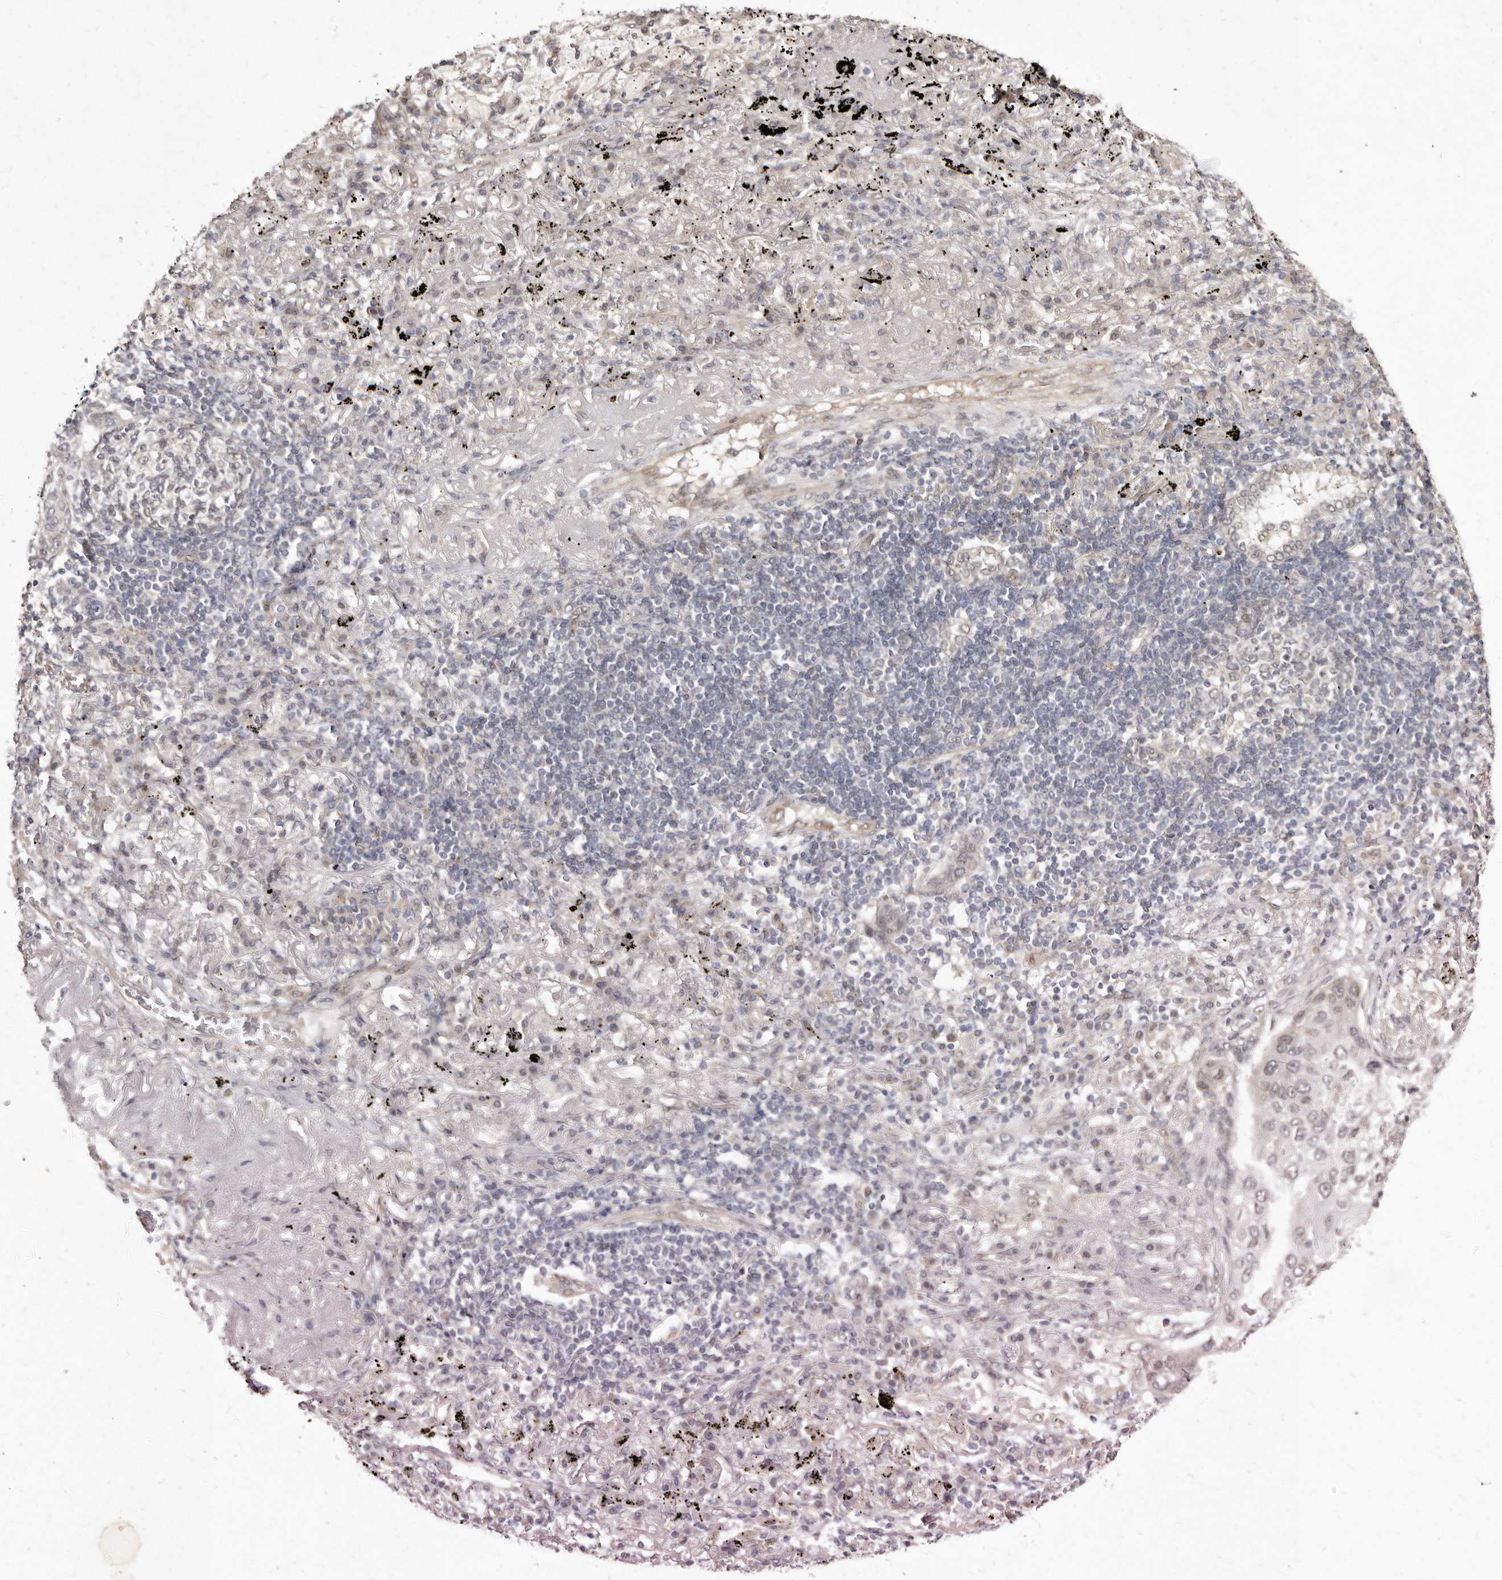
{"staining": {"intensity": "weak", "quantity": "<25%", "location": "nuclear"}, "tissue": "lung cancer", "cell_type": "Tumor cells", "image_type": "cancer", "snomed": [{"axis": "morphology", "description": "Squamous cell carcinoma, NOS"}, {"axis": "topography", "description": "Lung"}], "caption": "Tumor cells are negative for protein expression in human squamous cell carcinoma (lung).", "gene": "LCORL", "patient": {"sex": "female", "age": 63}}